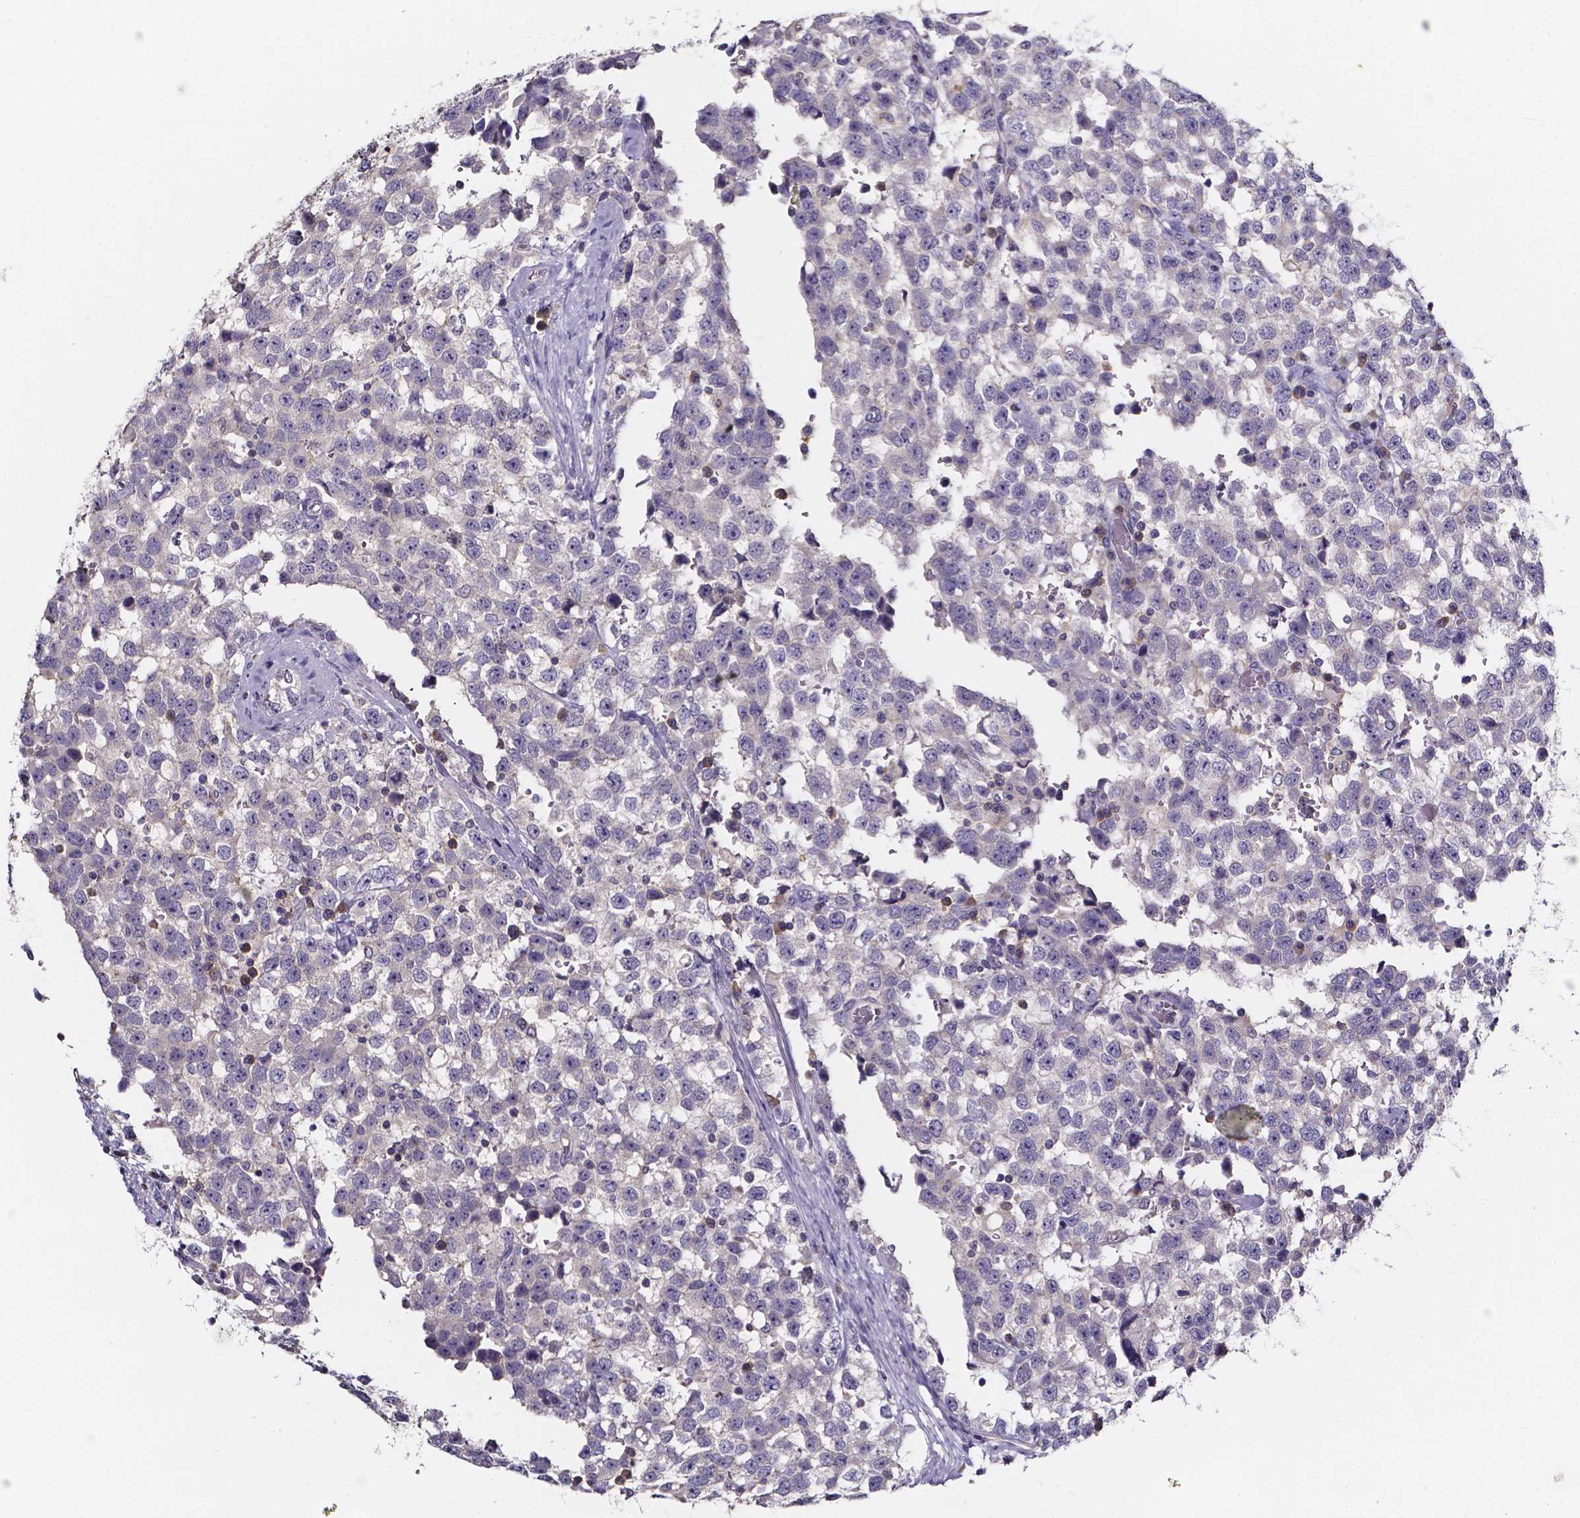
{"staining": {"intensity": "negative", "quantity": "none", "location": "none"}, "tissue": "testis cancer", "cell_type": "Tumor cells", "image_type": "cancer", "snomed": [{"axis": "morphology", "description": "Seminoma, NOS"}, {"axis": "topography", "description": "Testis"}], "caption": "This is an immunohistochemistry (IHC) photomicrograph of human testis cancer. There is no expression in tumor cells.", "gene": "SPOCD1", "patient": {"sex": "male", "age": 34}}